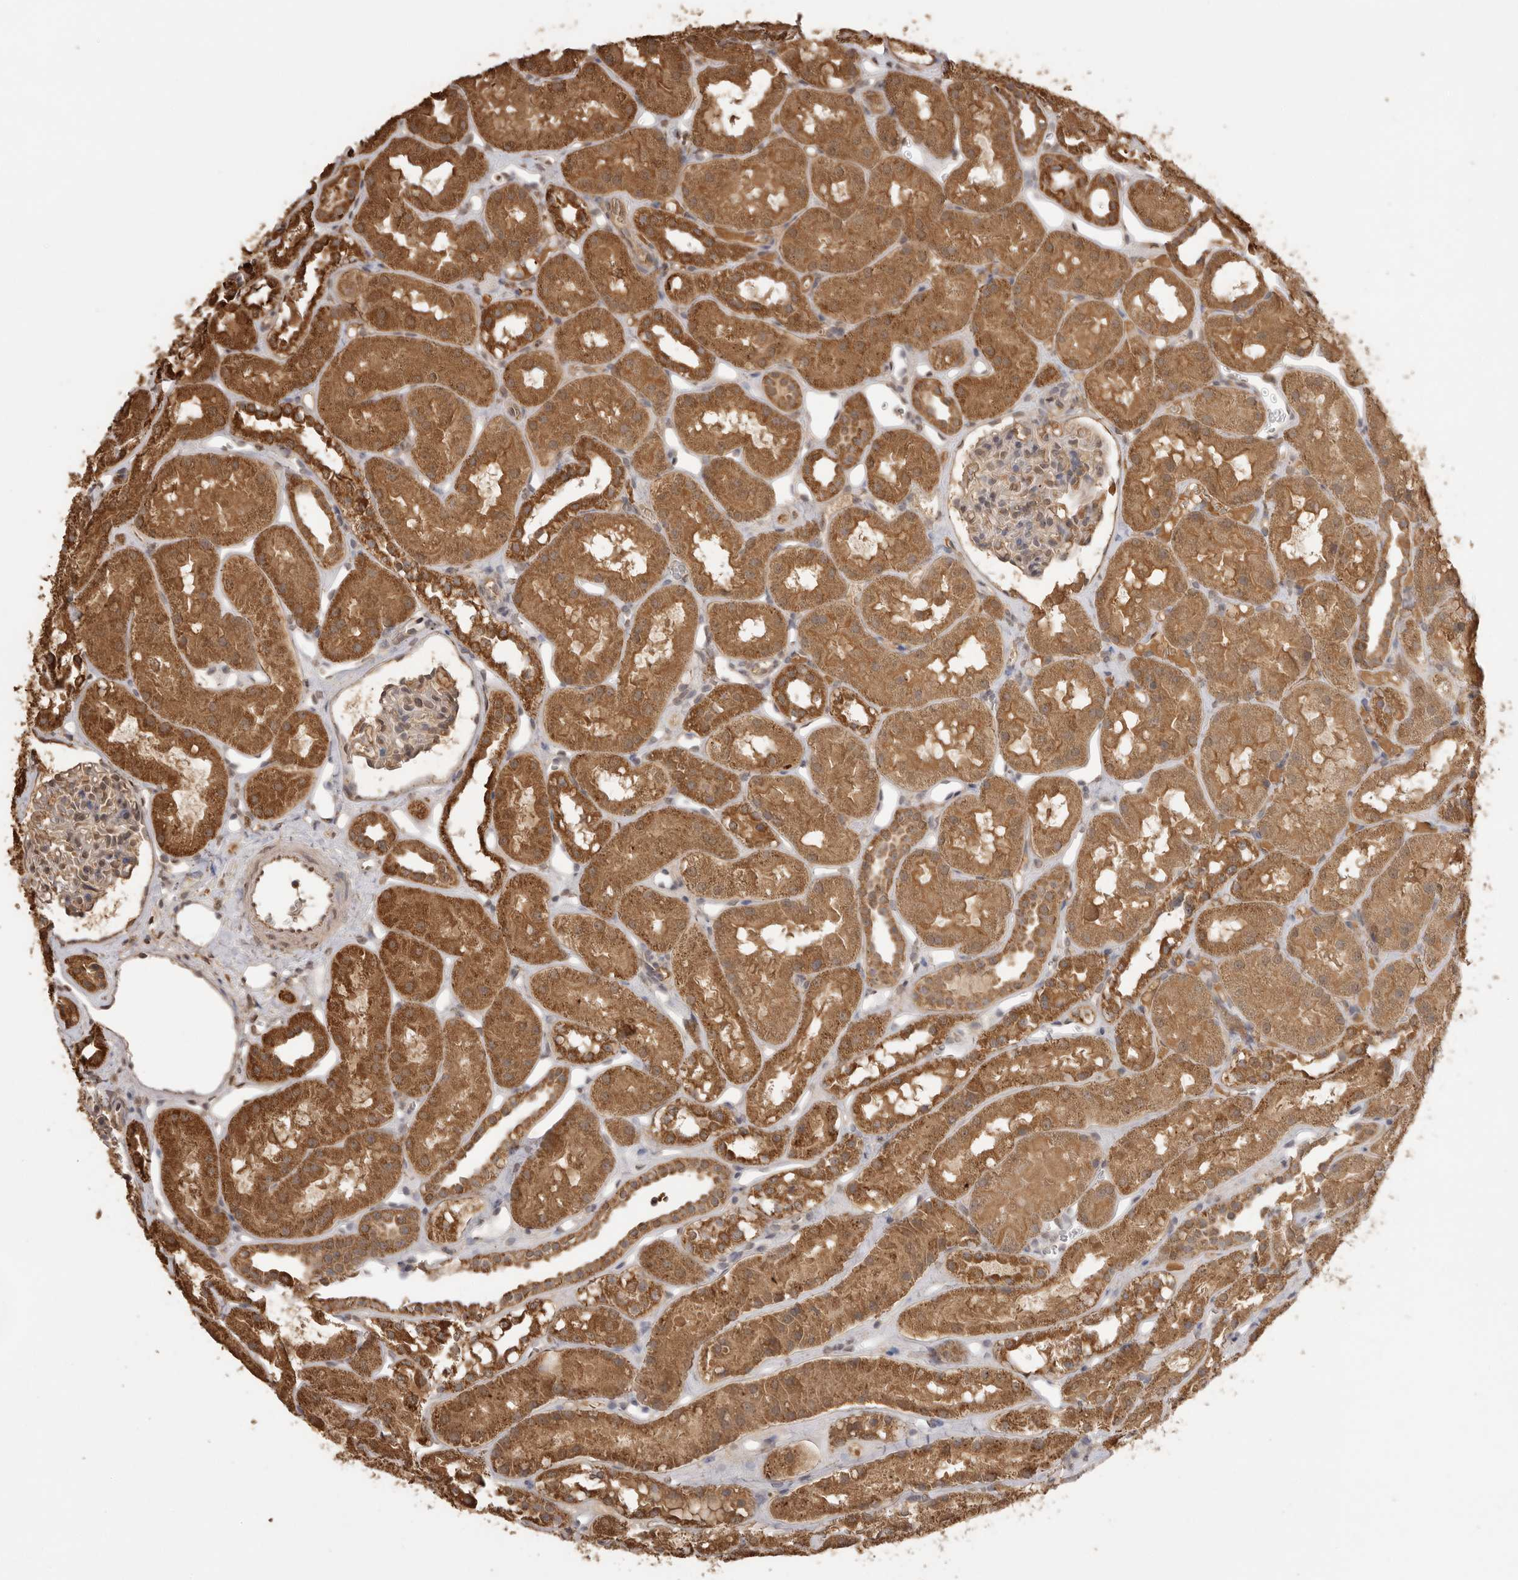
{"staining": {"intensity": "weak", "quantity": ">75%", "location": "cytoplasmic/membranous"}, "tissue": "kidney", "cell_type": "Cells in glomeruli", "image_type": "normal", "snomed": [{"axis": "morphology", "description": "Normal tissue, NOS"}, {"axis": "topography", "description": "Kidney"}], "caption": "Approximately >75% of cells in glomeruli in benign human kidney show weak cytoplasmic/membranous protein expression as visualized by brown immunohistochemical staining.", "gene": "JAG2", "patient": {"sex": "male", "age": 16}}